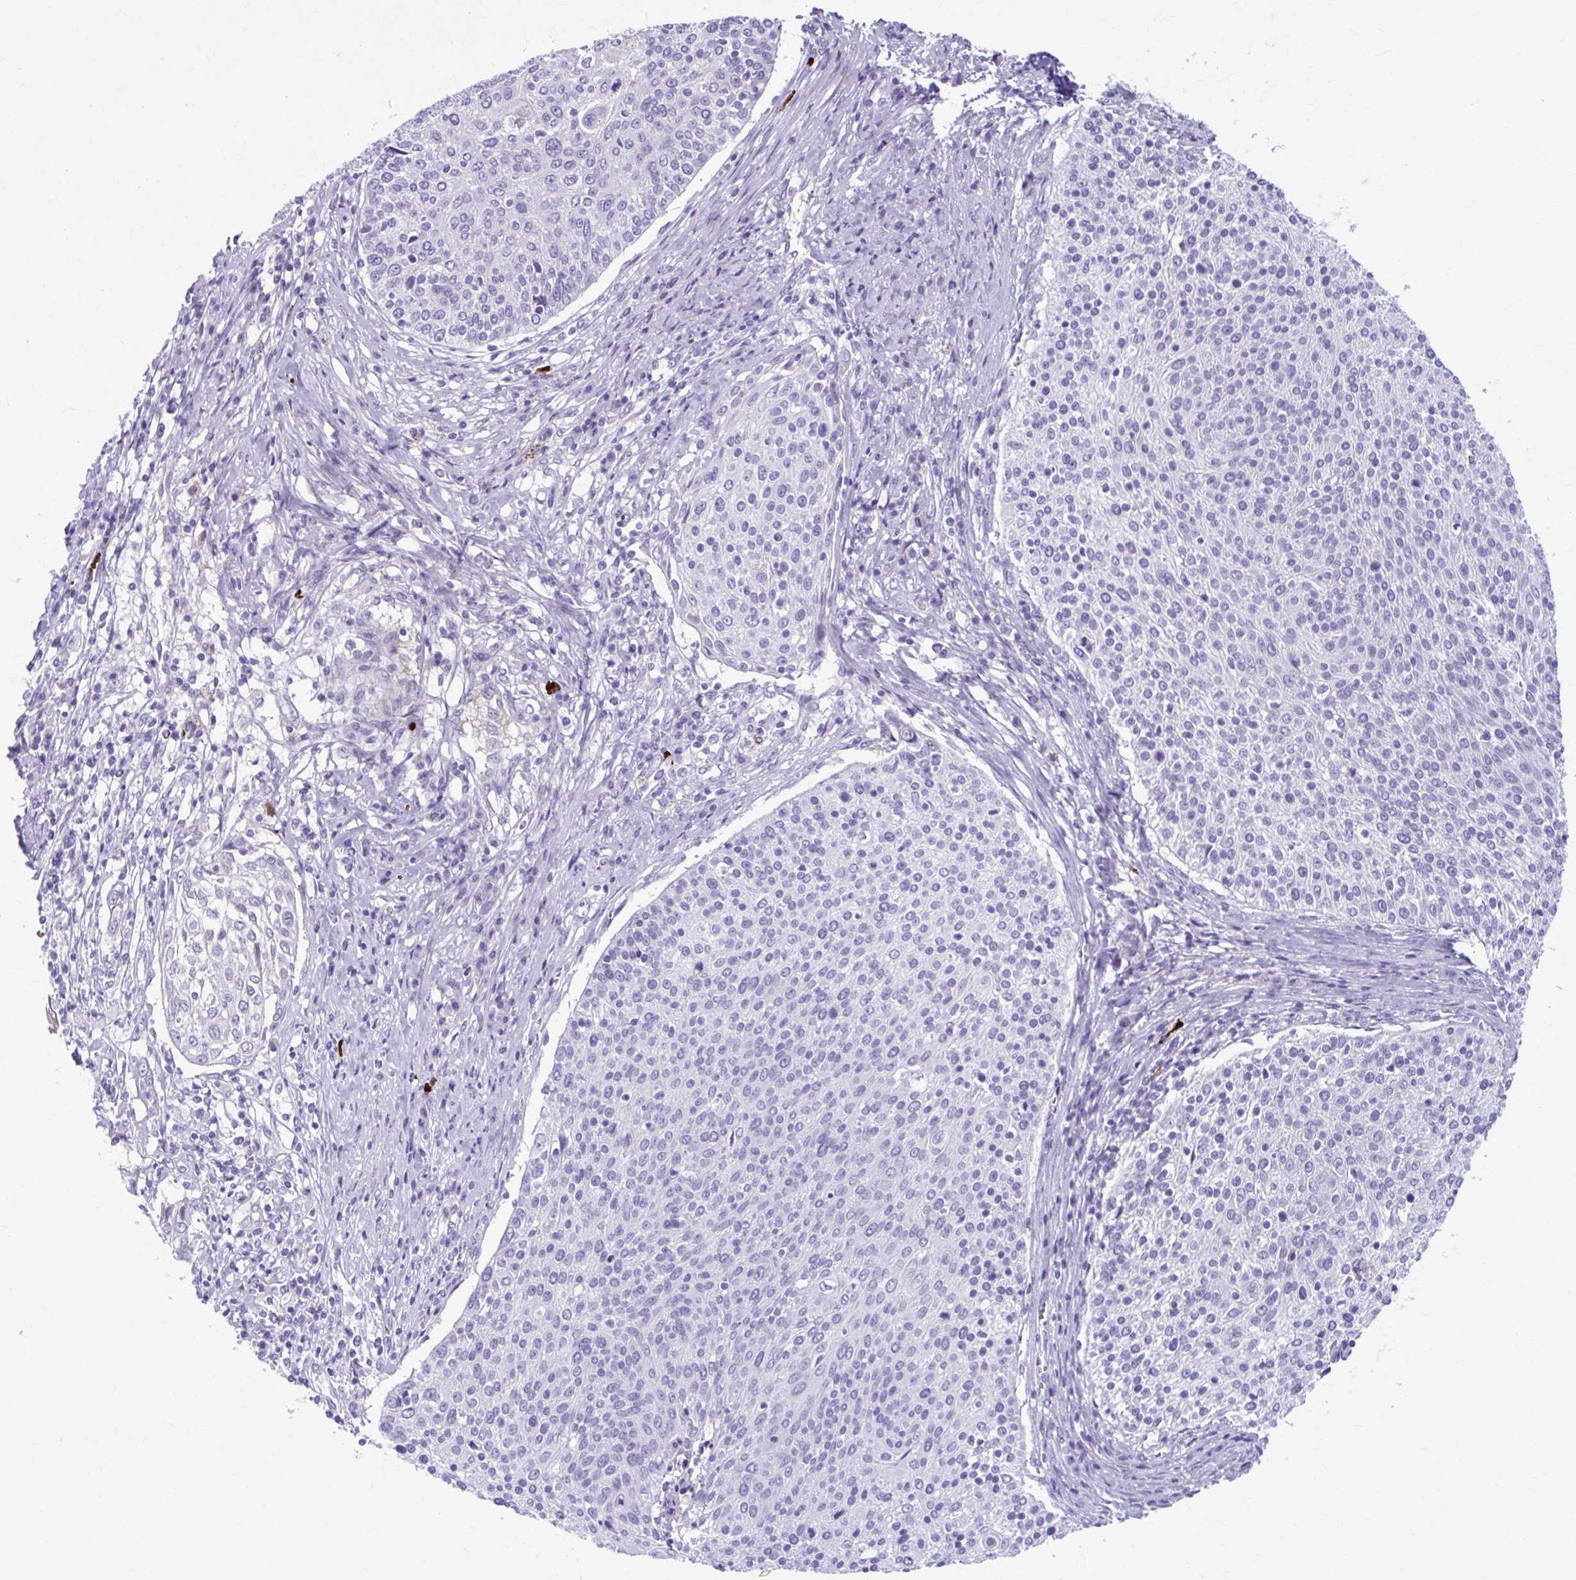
{"staining": {"intensity": "negative", "quantity": "none", "location": "none"}, "tissue": "cervical cancer", "cell_type": "Tumor cells", "image_type": "cancer", "snomed": [{"axis": "morphology", "description": "Squamous cell carcinoma, NOS"}, {"axis": "topography", "description": "Cervix"}], "caption": "The micrograph exhibits no significant positivity in tumor cells of cervical cancer (squamous cell carcinoma).", "gene": "C12orf71", "patient": {"sex": "female", "age": 31}}